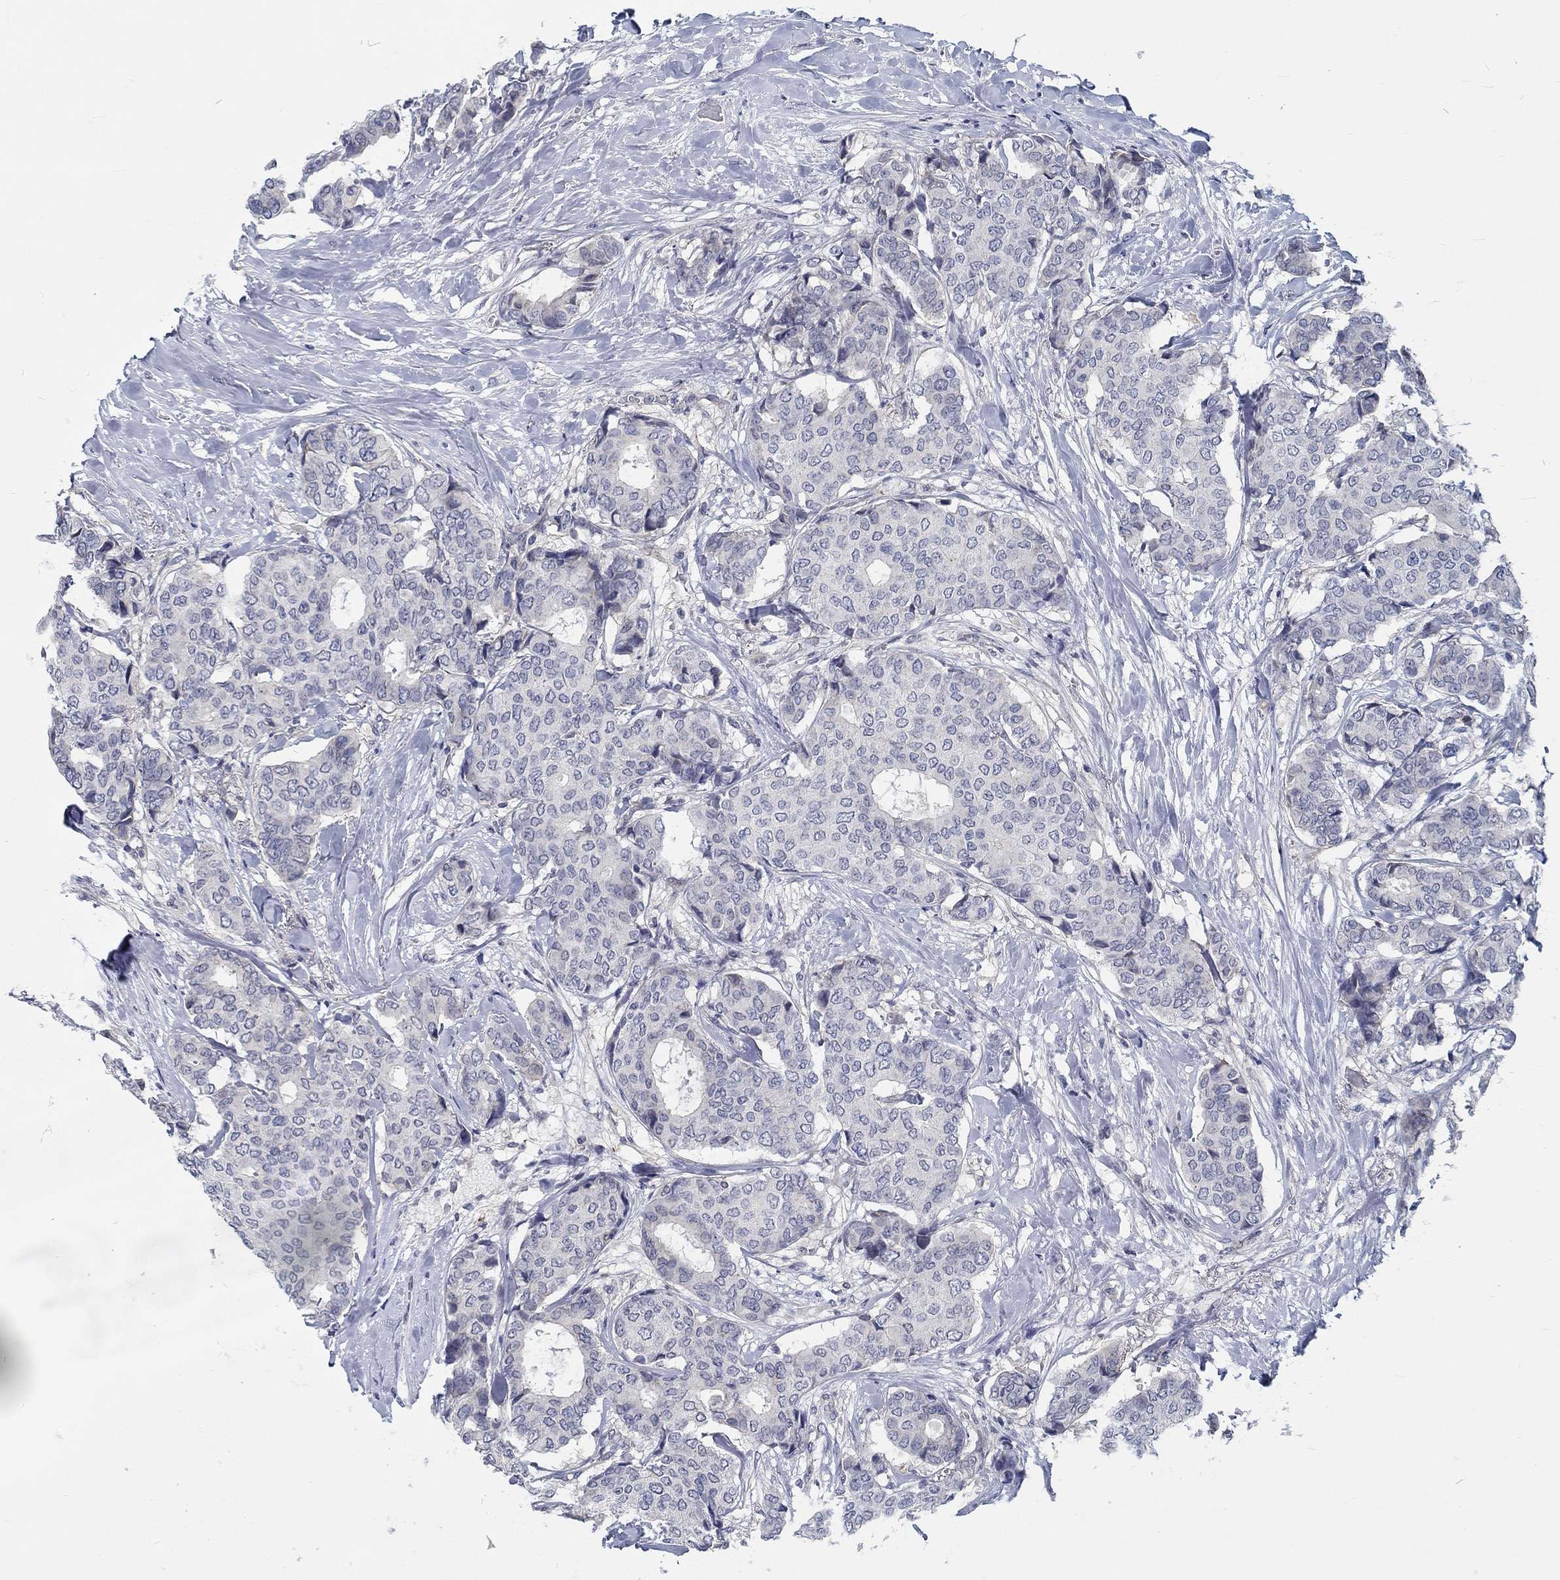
{"staining": {"intensity": "negative", "quantity": "none", "location": "none"}, "tissue": "breast cancer", "cell_type": "Tumor cells", "image_type": "cancer", "snomed": [{"axis": "morphology", "description": "Duct carcinoma"}, {"axis": "topography", "description": "Breast"}], "caption": "The IHC micrograph has no significant positivity in tumor cells of infiltrating ductal carcinoma (breast) tissue. Nuclei are stained in blue.", "gene": "MYBPC1", "patient": {"sex": "female", "age": 75}}